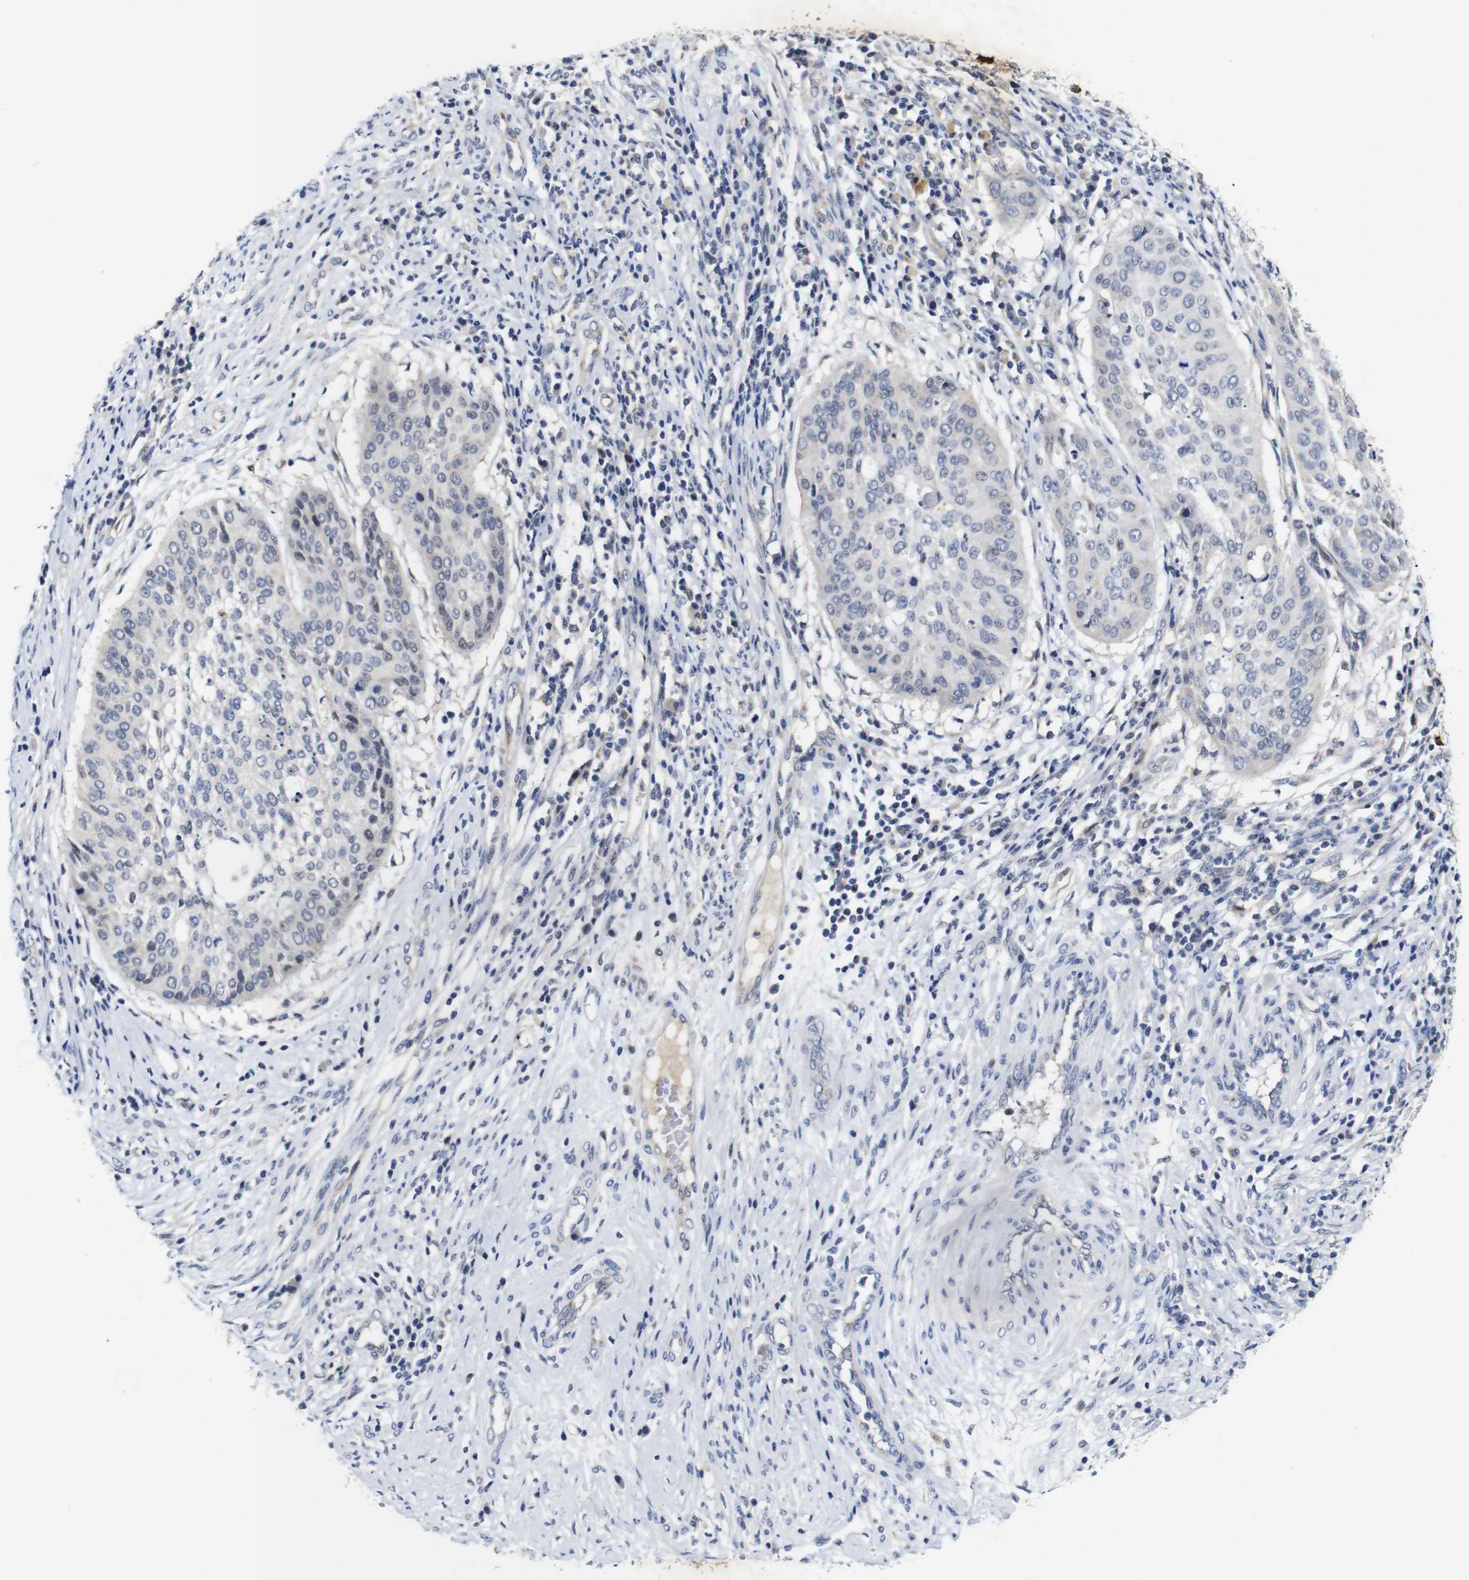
{"staining": {"intensity": "negative", "quantity": "none", "location": "none"}, "tissue": "cervical cancer", "cell_type": "Tumor cells", "image_type": "cancer", "snomed": [{"axis": "morphology", "description": "Normal tissue, NOS"}, {"axis": "morphology", "description": "Squamous cell carcinoma, NOS"}, {"axis": "topography", "description": "Cervix"}], "caption": "There is no significant positivity in tumor cells of cervical cancer (squamous cell carcinoma).", "gene": "FURIN", "patient": {"sex": "female", "age": 39}}